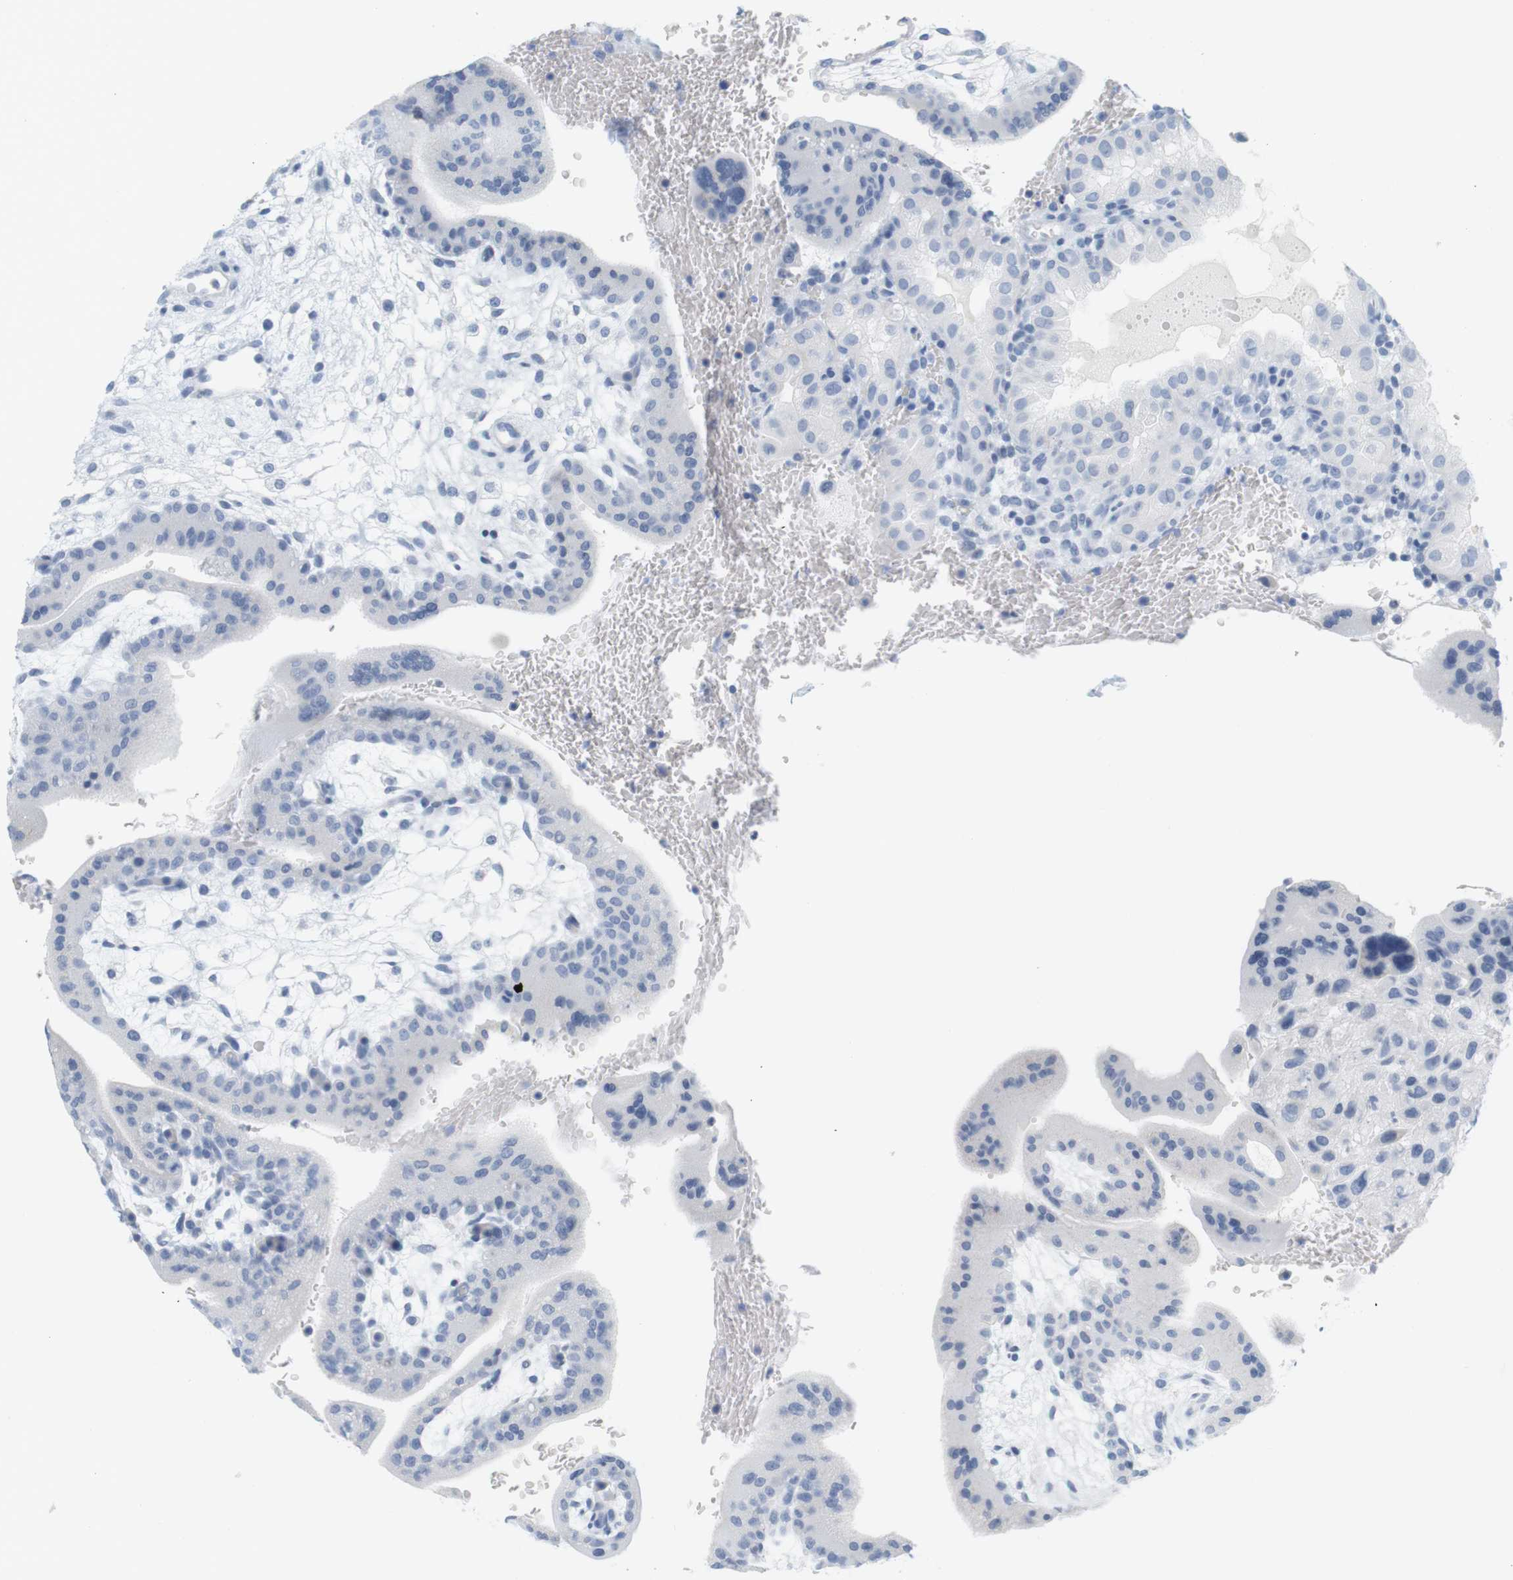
{"staining": {"intensity": "negative", "quantity": "none", "location": "none"}, "tissue": "placenta", "cell_type": "Trophoblastic cells", "image_type": "normal", "snomed": [{"axis": "morphology", "description": "Normal tissue, NOS"}, {"axis": "topography", "description": "Placenta"}], "caption": "DAB (3,3'-diaminobenzidine) immunohistochemical staining of benign human placenta demonstrates no significant positivity in trophoblastic cells.", "gene": "OPRM1", "patient": {"sex": "female", "age": 35}}